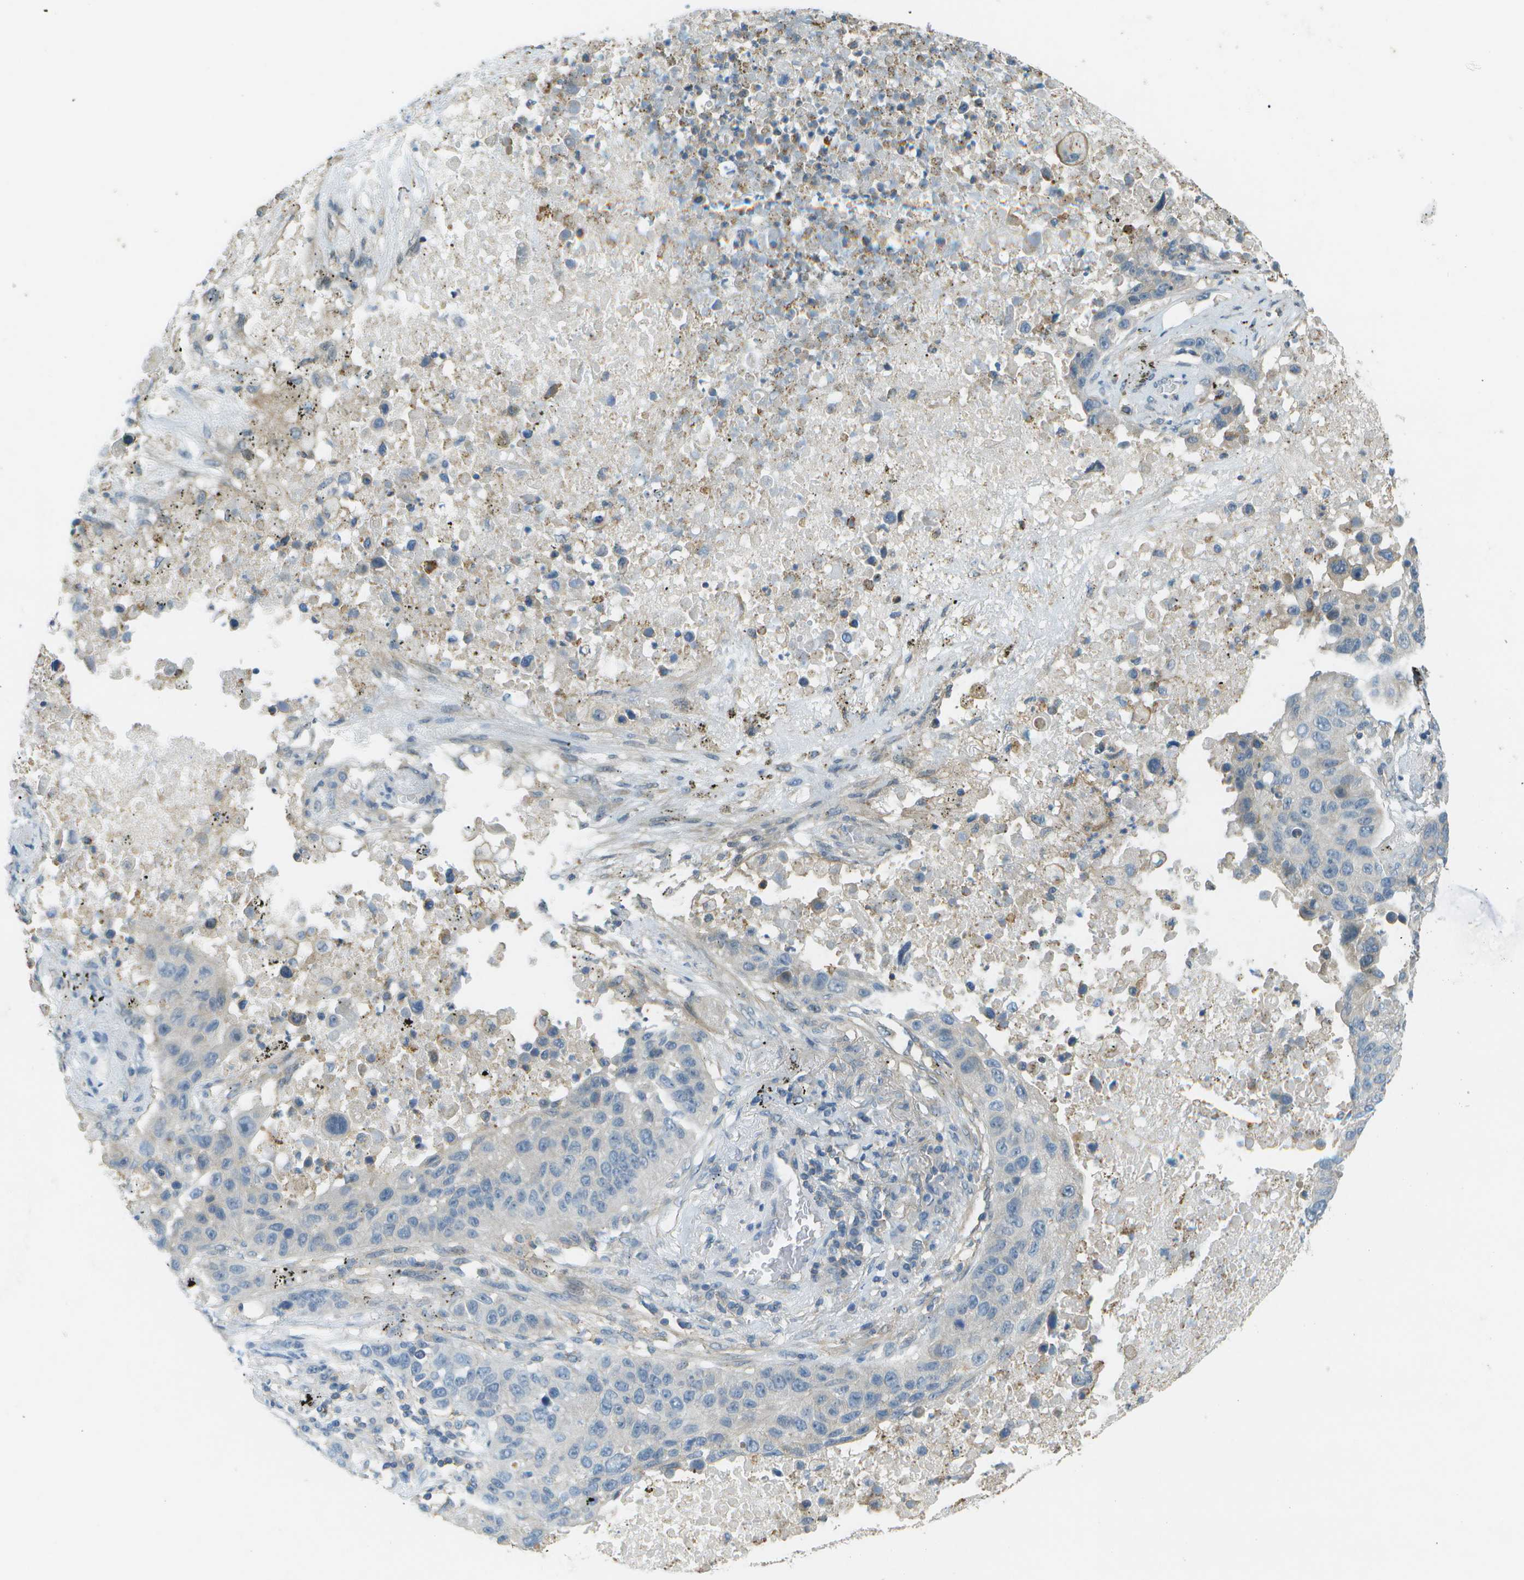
{"staining": {"intensity": "negative", "quantity": "none", "location": "none"}, "tissue": "lung cancer", "cell_type": "Tumor cells", "image_type": "cancer", "snomed": [{"axis": "morphology", "description": "Squamous cell carcinoma, NOS"}, {"axis": "topography", "description": "Lung"}], "caption": "High magnification brightfield microscopy of lung cancer (squamous cell carcinoma) stained with DAB (3,3'-diaminobenzidine) (brown) and counterstained with hematoxylin (blue): tumor cells show no significant expression.", "gene": "LRRC66", "patient": {"sex": "male", "age": 57}}